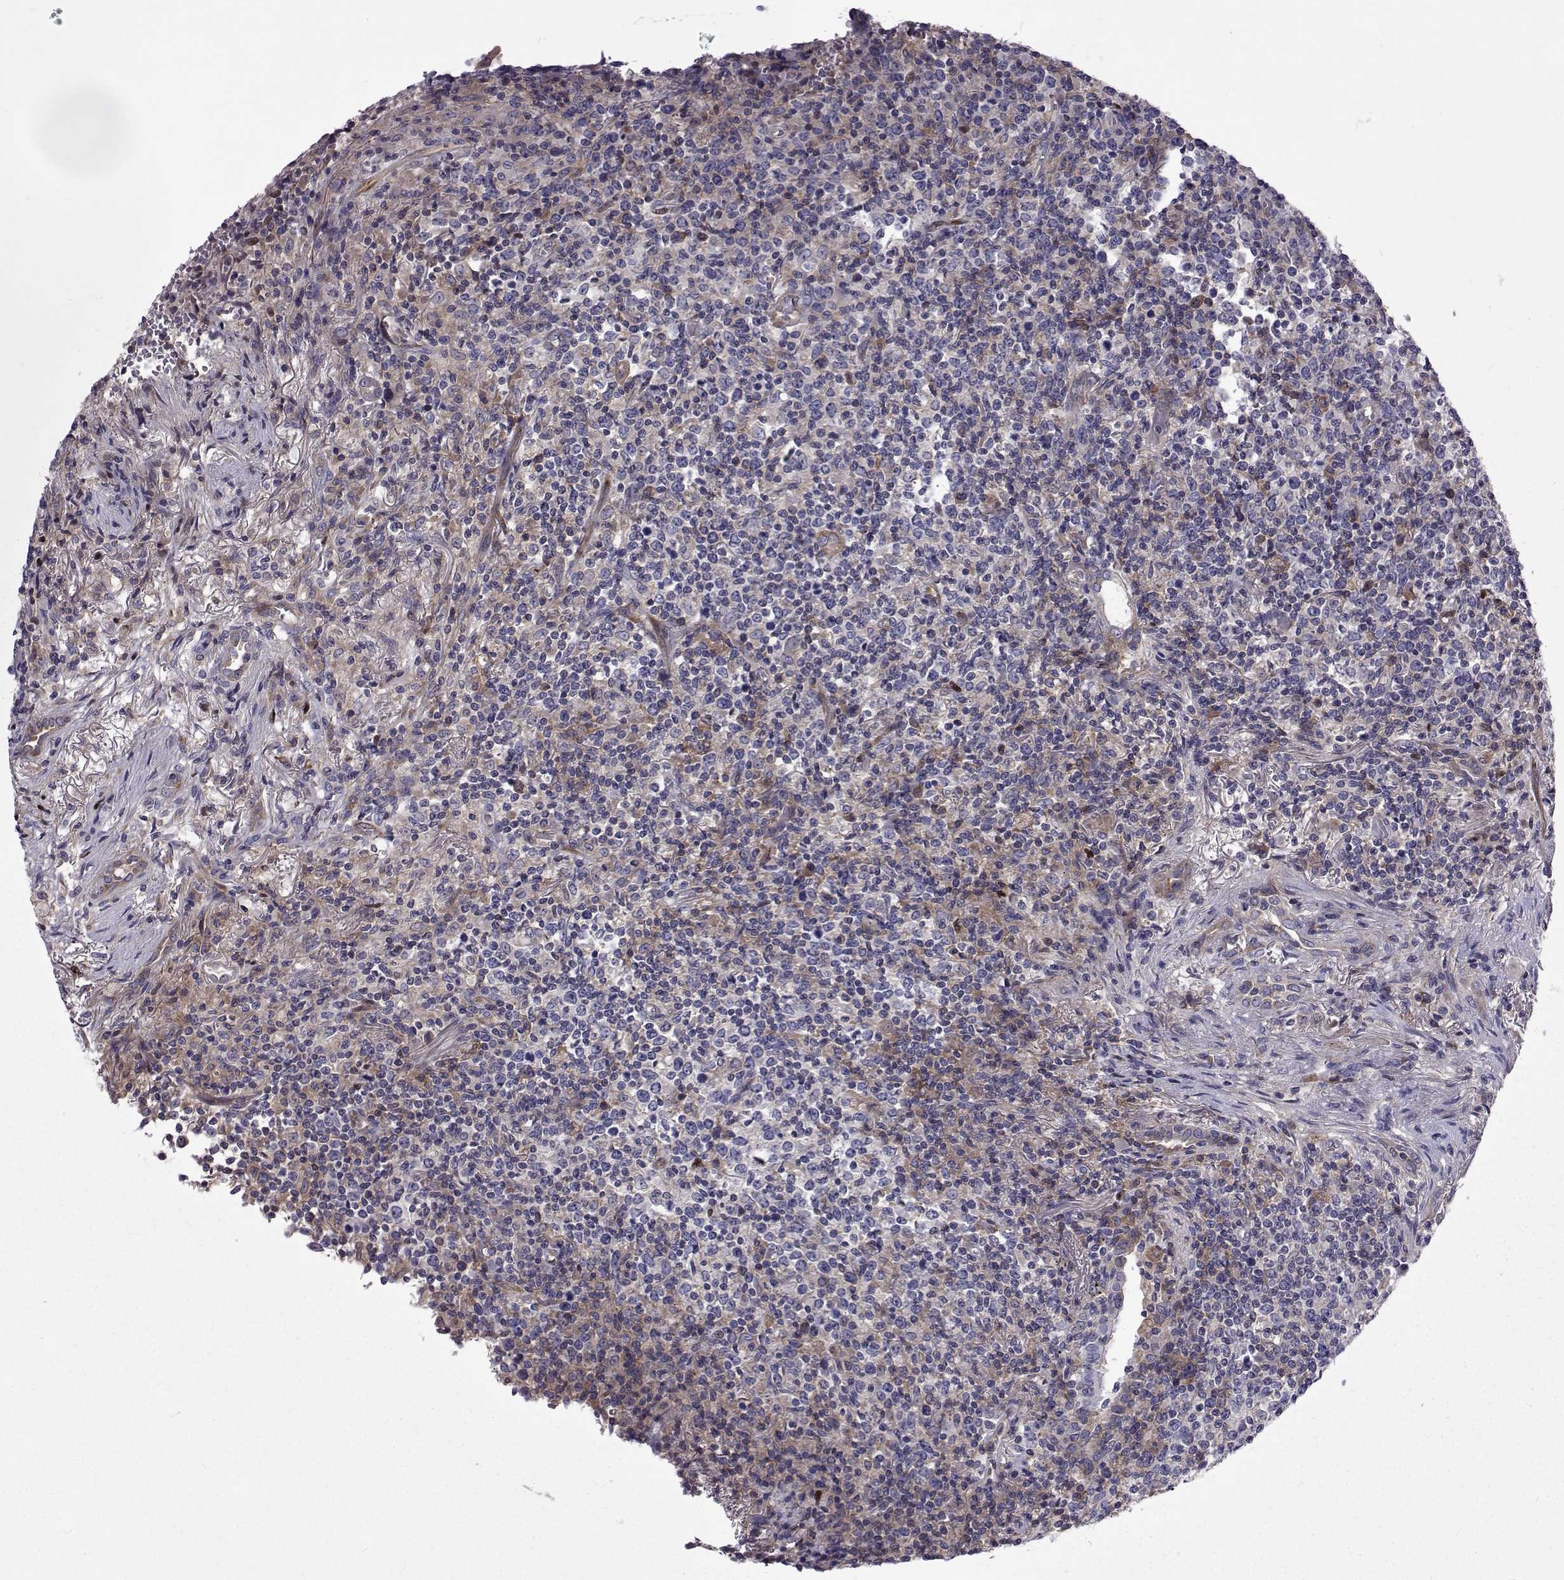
{"staining": {"intensity": "weak", "quantity": "<25%", "location": "cytoplasmic/membranous,nuclear"}, "tissue": "lymphoma", "cell_type": "Tumor cells", "image_type": "cancer", "snomed": [{"axis": "morphology", "description": "Malignant lymphoma, non-Hodgkin's type, High grade"}, {"axis": "topography", "description": "Lung"}], "caption": "The immunohistochemistry micrograph has no significant expression in tumor cells of lymphoma tissue.", "gene": "TCF15", "patient": {"sex": "male", "age": 79}}